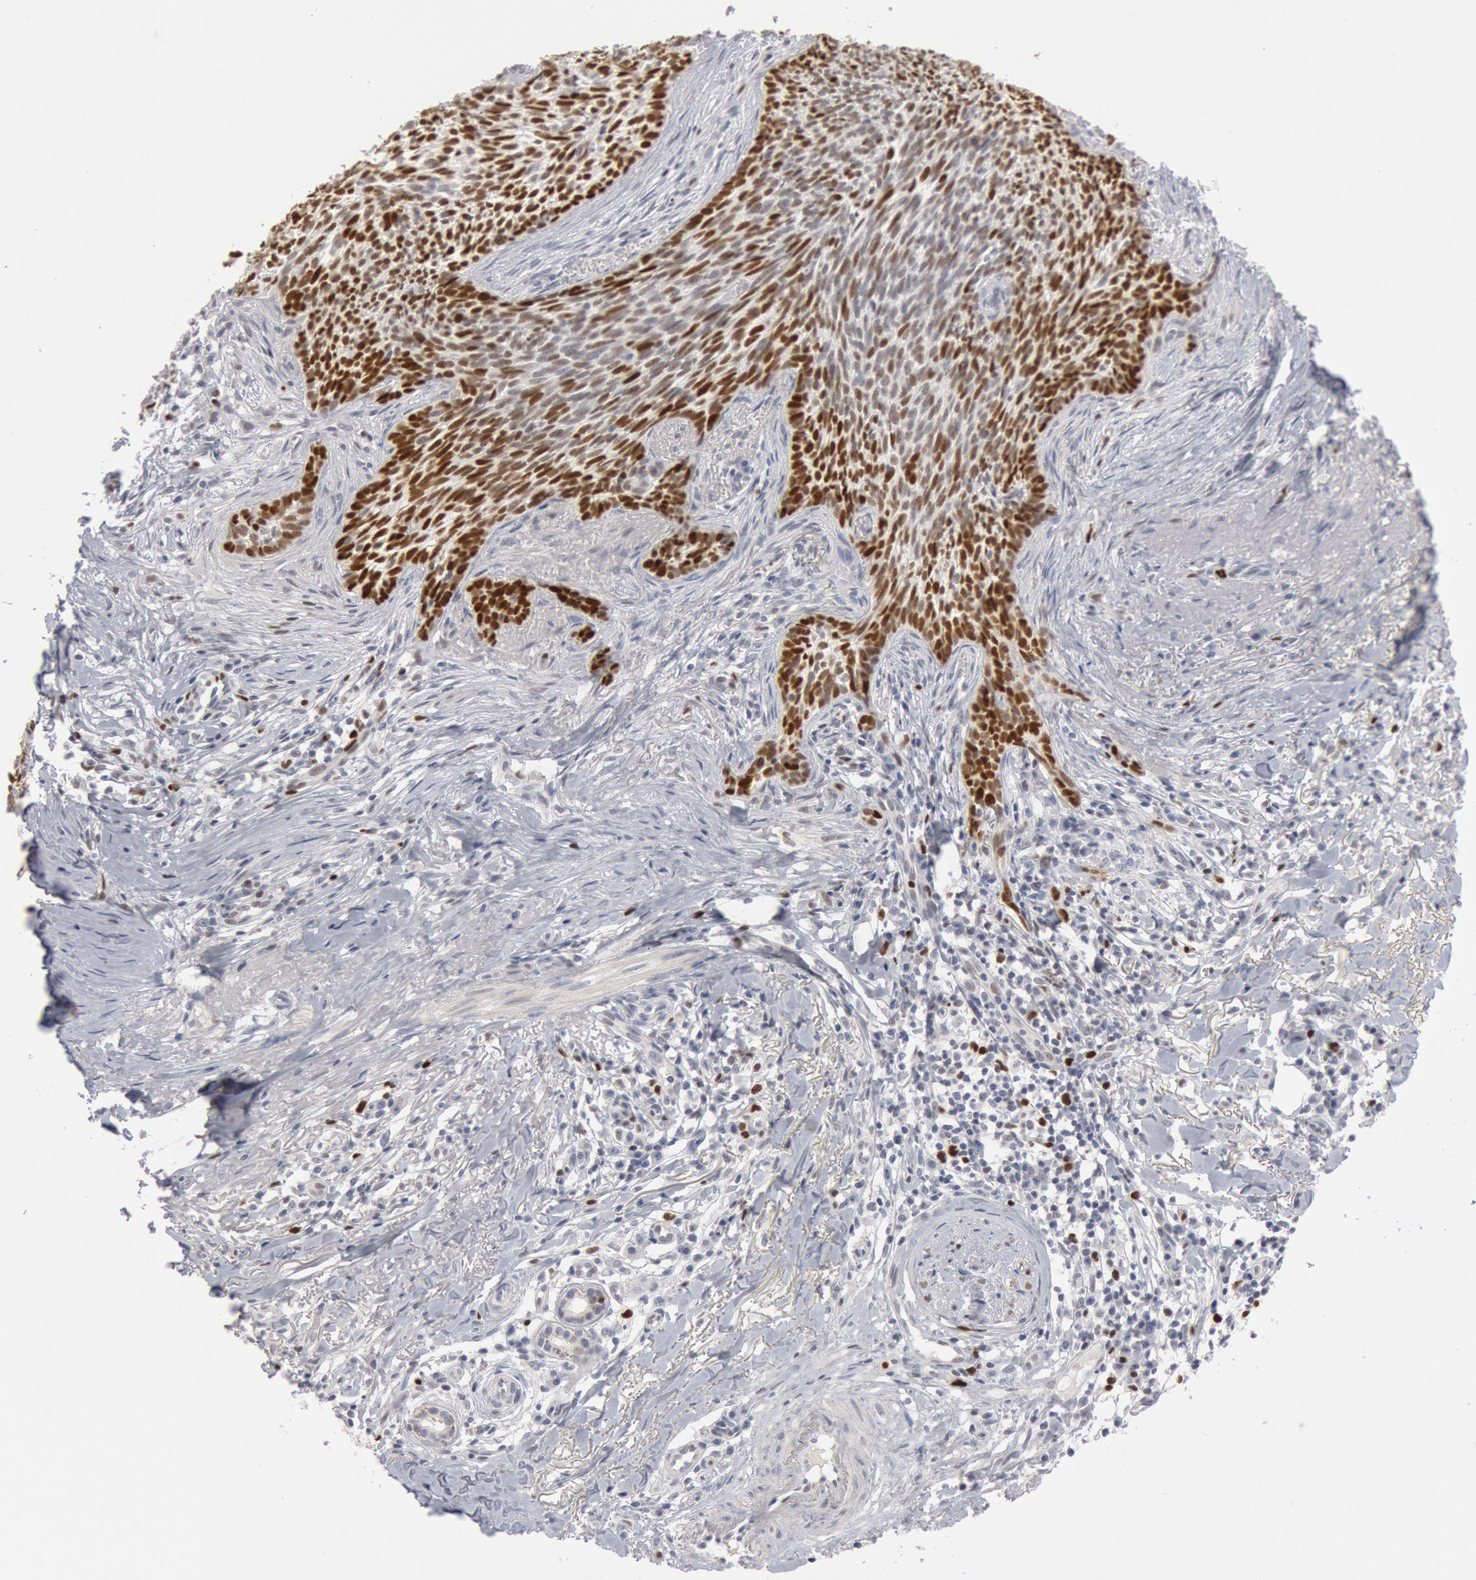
{"staining": {"intensity": "strong", "quantity": "25%-75%", "location": "nuclear"}, "tissue": "skin cancer", "cell_type": "Tumor cells", "image_type": "cancer", "snomed": [{"axis": "morphology", "description": "Basal cell carcinoma"}, {"axis": "topography", "description": "Skin"}], "caption": "High-magnification brightfield microscopy of skin cancer stained with DAB (brown) and counterstained with hematoxylin (blue). tumor cells exhibit strong nuclear positivity is seen in about25%-75% of cells.", "gene": "WDHD1", "patient": {"sex": "female", "age": 81}}